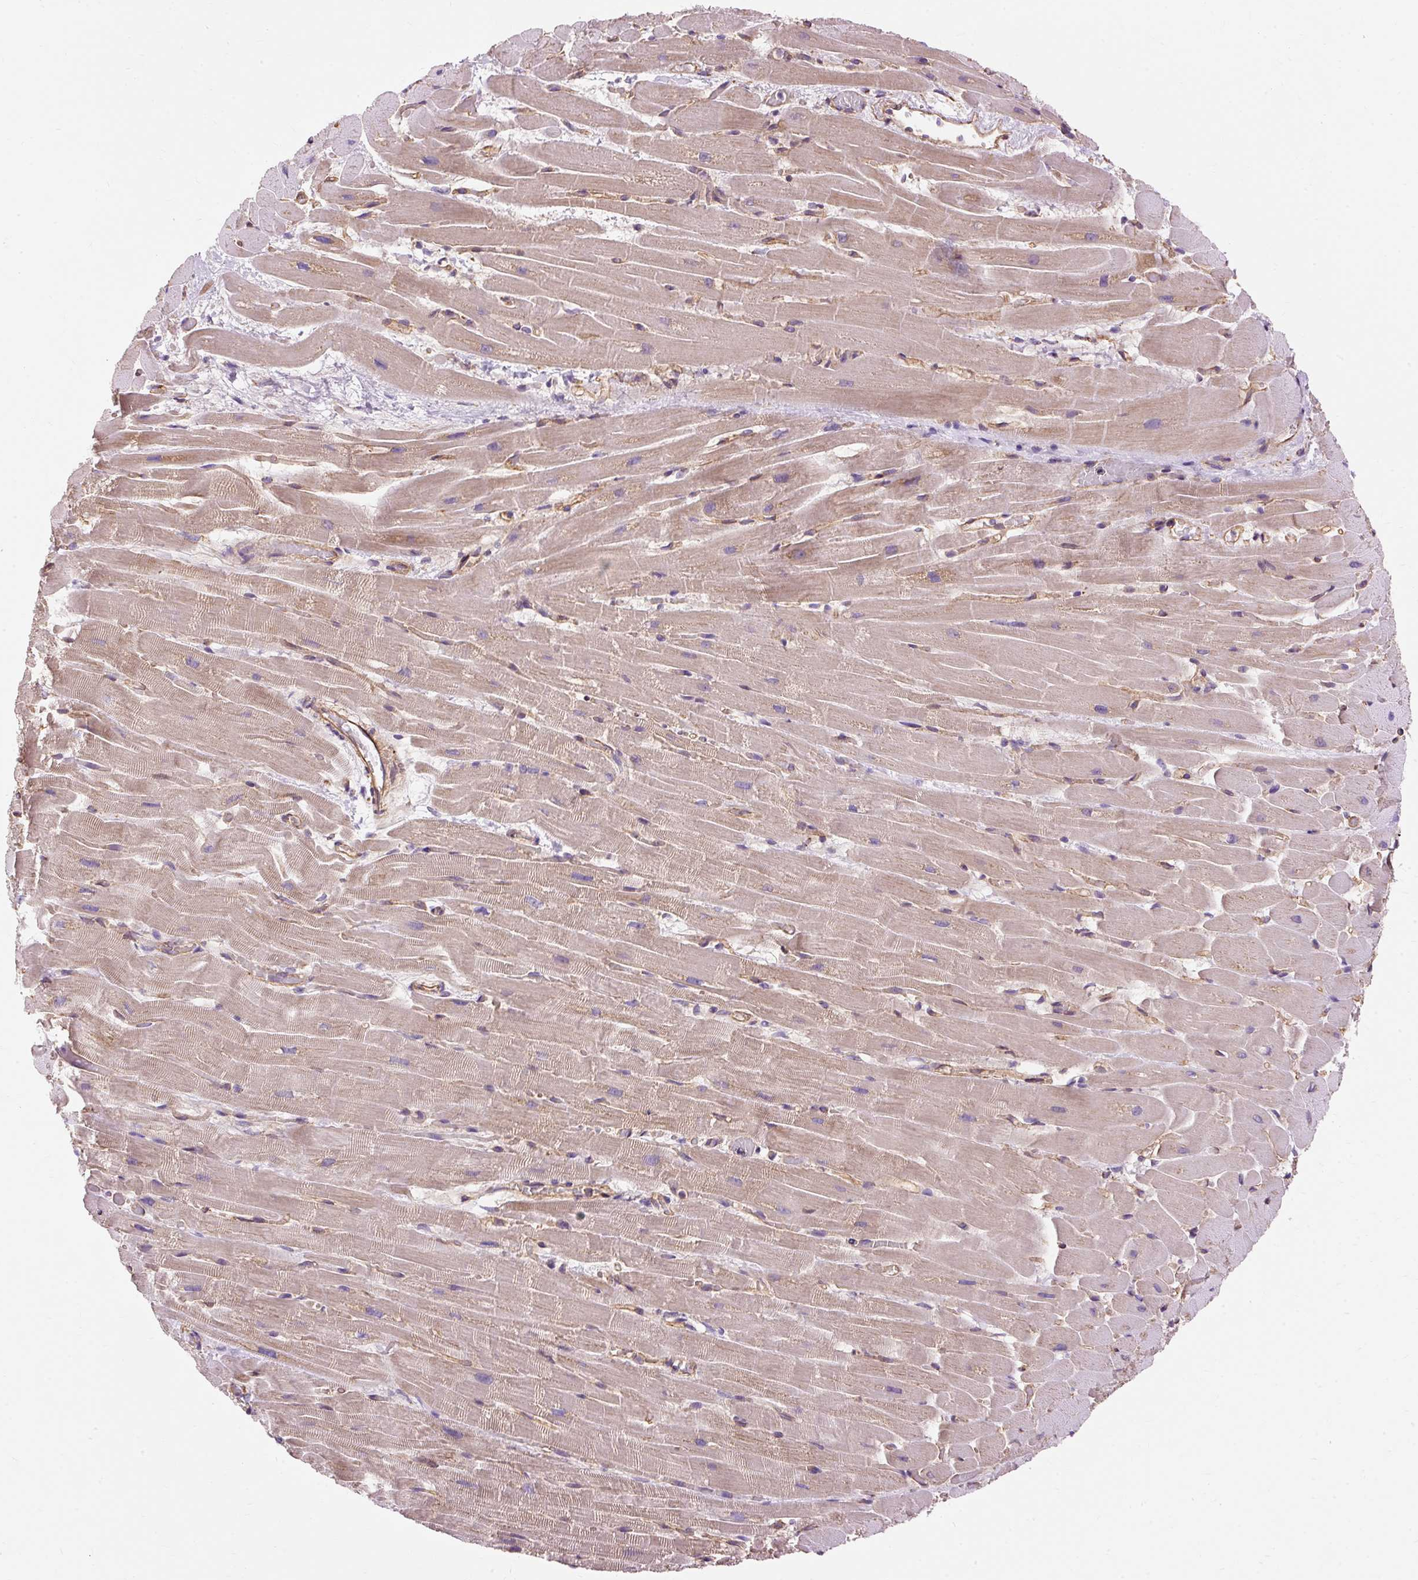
{"staining": {"intensity": "moderate", "quantity": ">75%", "location": "cytoplasmic/membranous"}, "tissue": "heart muscle", "cell_type": "Cardiomyocytes", "image_type": "normal", "snomed": [{"axis": "morphology", "description": "Normal tissue, NOS"}, {"axis": "topography", "description": "Heart"}], "caption": "Protein expression analysis of benign human heart muscle reveals moderate cytoplasmic/membranous staining in about >75% of cardiomyocytes.", "gene": "CEP290", "patient": {"sex": "male", "age": 37}}